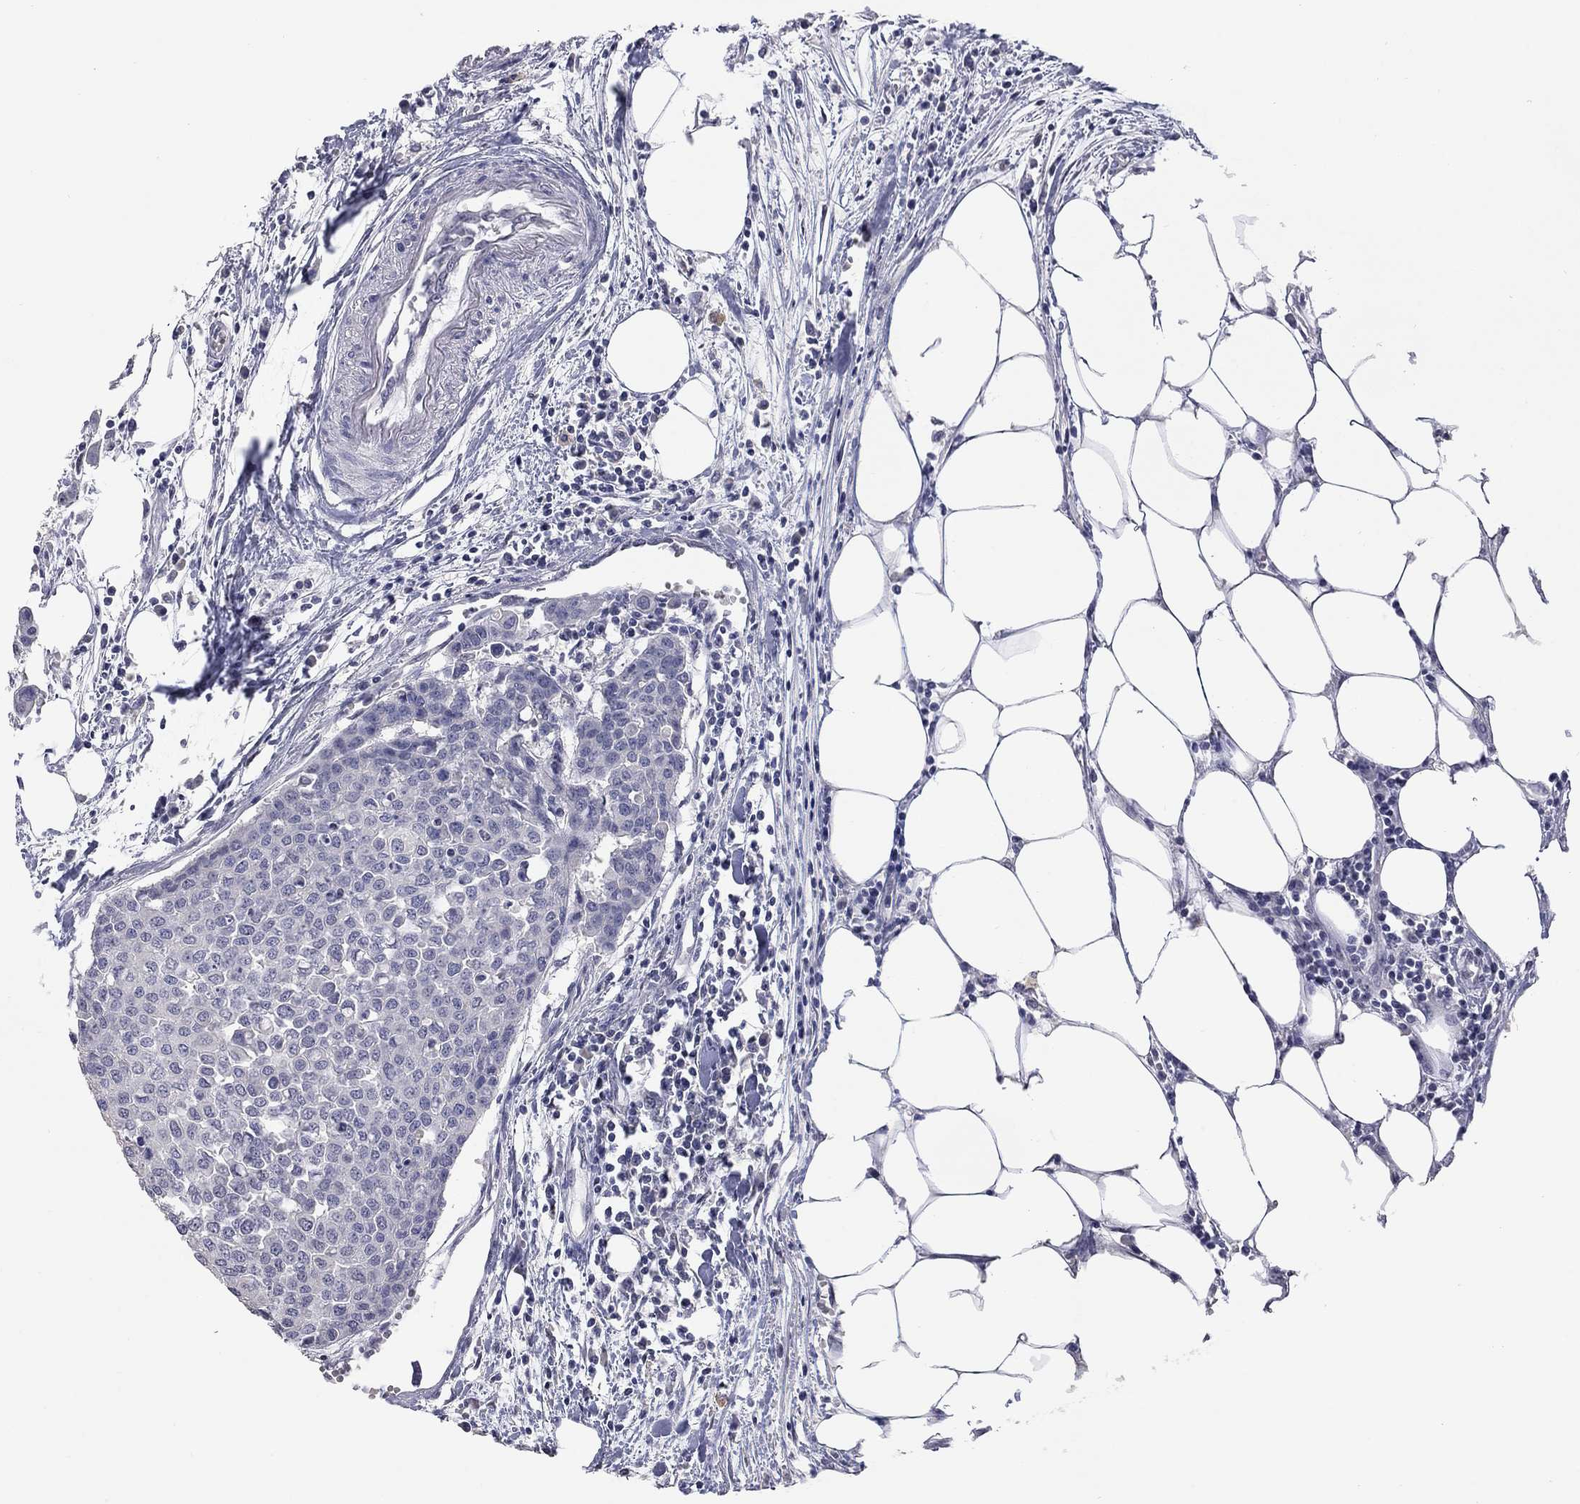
{"staining": {"intensity": "negative", "quantity": "none", "location": "none"}, "tissue": "carcinoid", "cell_type": "Tumor cells", "image_type": "cancer", "snomed": [{"axis": "morphology", "description": "Carcinoid, malignant, NOS"}, {"axis": "topography", "description": "Colon"}], "caption": "A high-resolution histopathology image shows immunohistochemistry staining of carcinoid (malignant), which demonstrates no significant expression in tumor cells.", "gene": "SLC51A", "patient": {"sex": "male", "age": 81}}